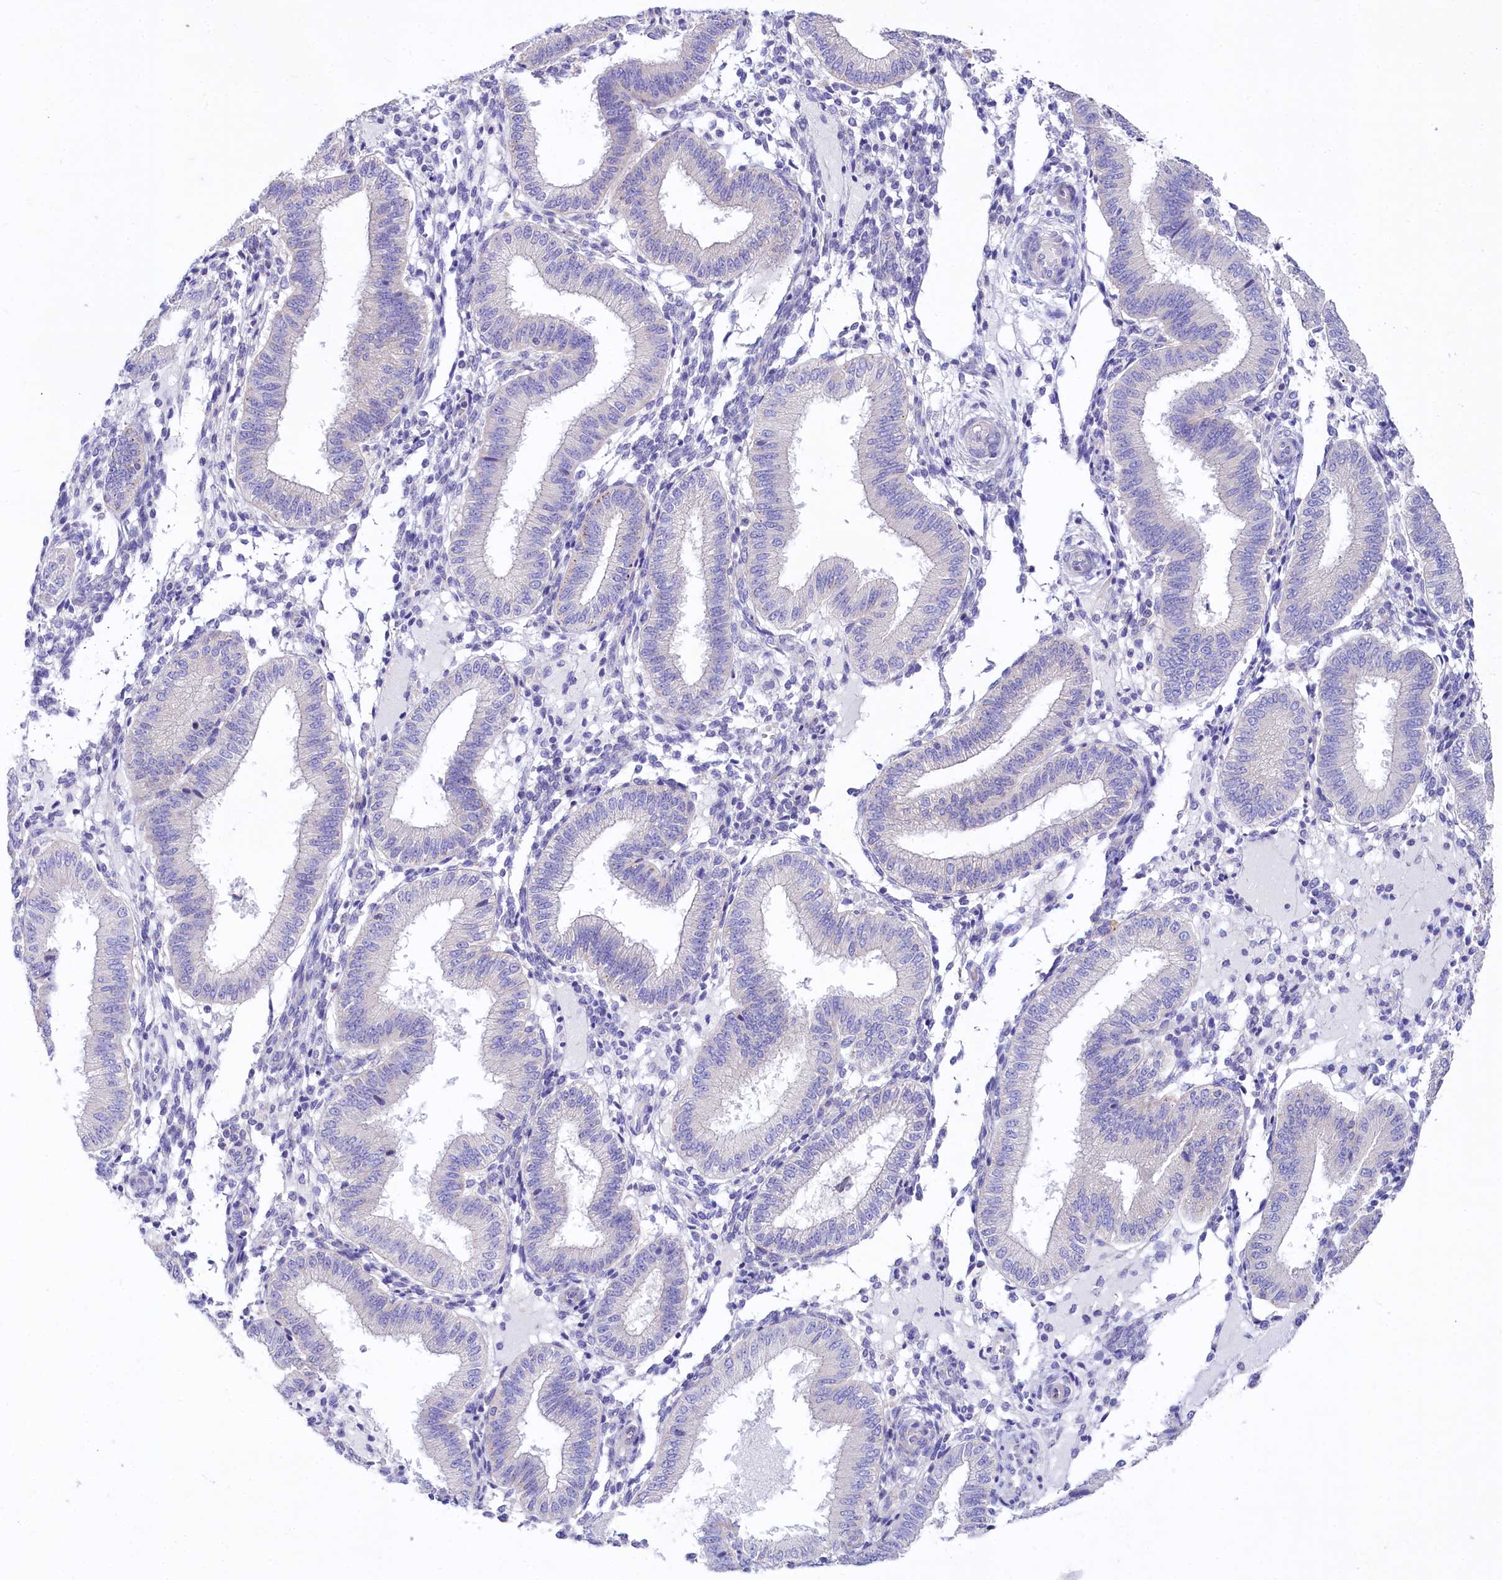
{"staining": {"intensity": "negative", "quantity": "none", "location": "none"}, "tissue": "endometrium", "cell_type": "Cells in endometrial stroma", "image_type": "normal", "snomed": [{"axis": "morphology", "description": "Normal tissue, NOS"}, {"axis": "topography", "description": "Endometrium"}], "caption": "Micrograph shows no protein staining in cells in endometrial stroma of unremarkable endometrium. Nuclei are stained in blue.", "gene": "VPS26B", "patient": {"sex": "female", "age": 39}}